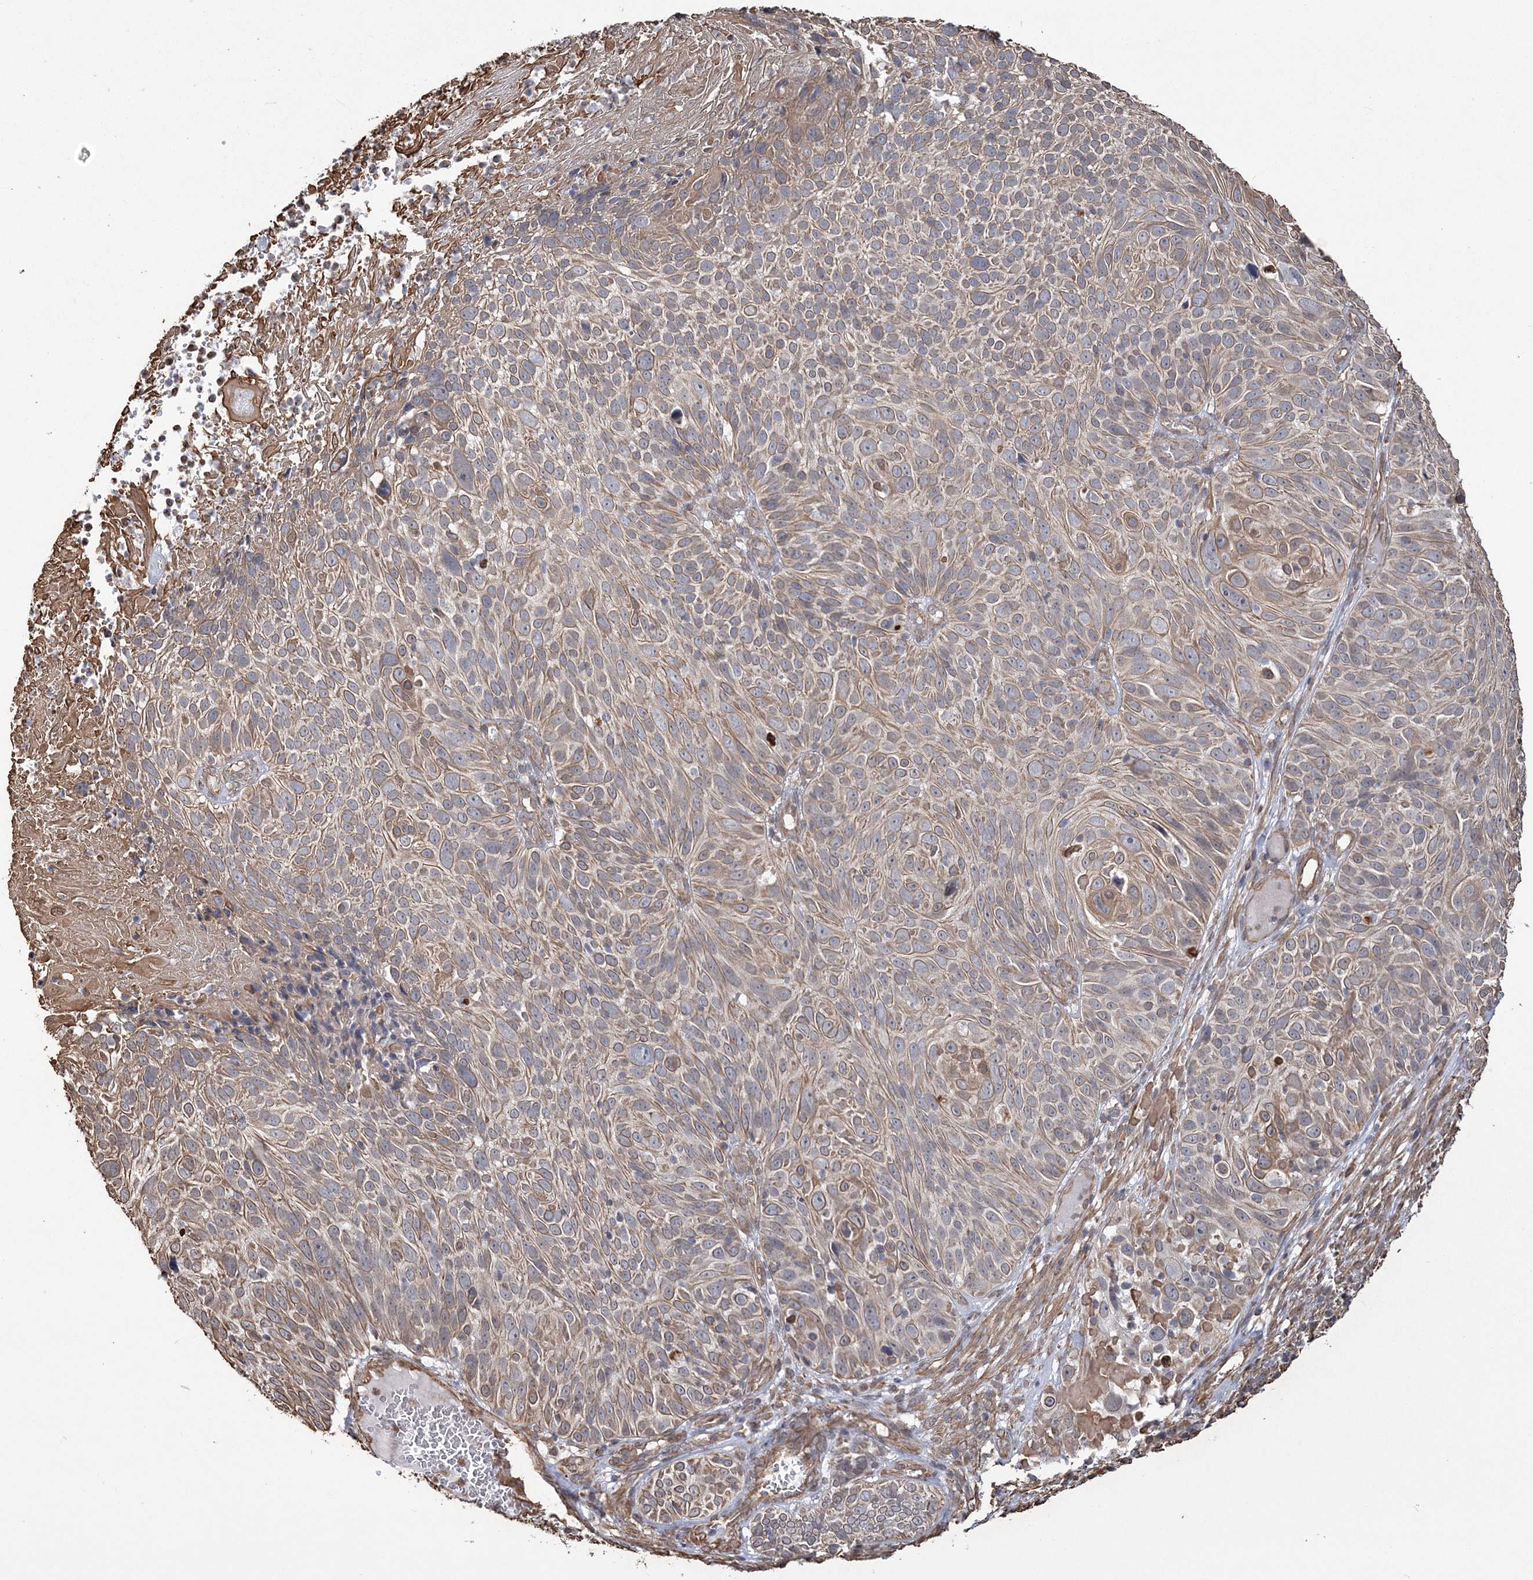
{"staining": {"intensity": "weak", "quantity": "25%-75%", "location": "cytoplasmic/membranous"}, "tissue": "cervical cancer", "cell_type": "Tumor cells", "image_type": "cancer", "snomed": [{"axis": "morphology", "description": "Squamous cell carcinoma, NOS"}, {"axis": "topography", "description": "Cervix"}], "caption": "Tumor cells show weak cytoplasmic/membranous expression in about 25%-75% of cells in cervical cancer (squamous cell carcinoma).", "gene": "ATP11B", "patient": {"sex": "female", "age": 74}}